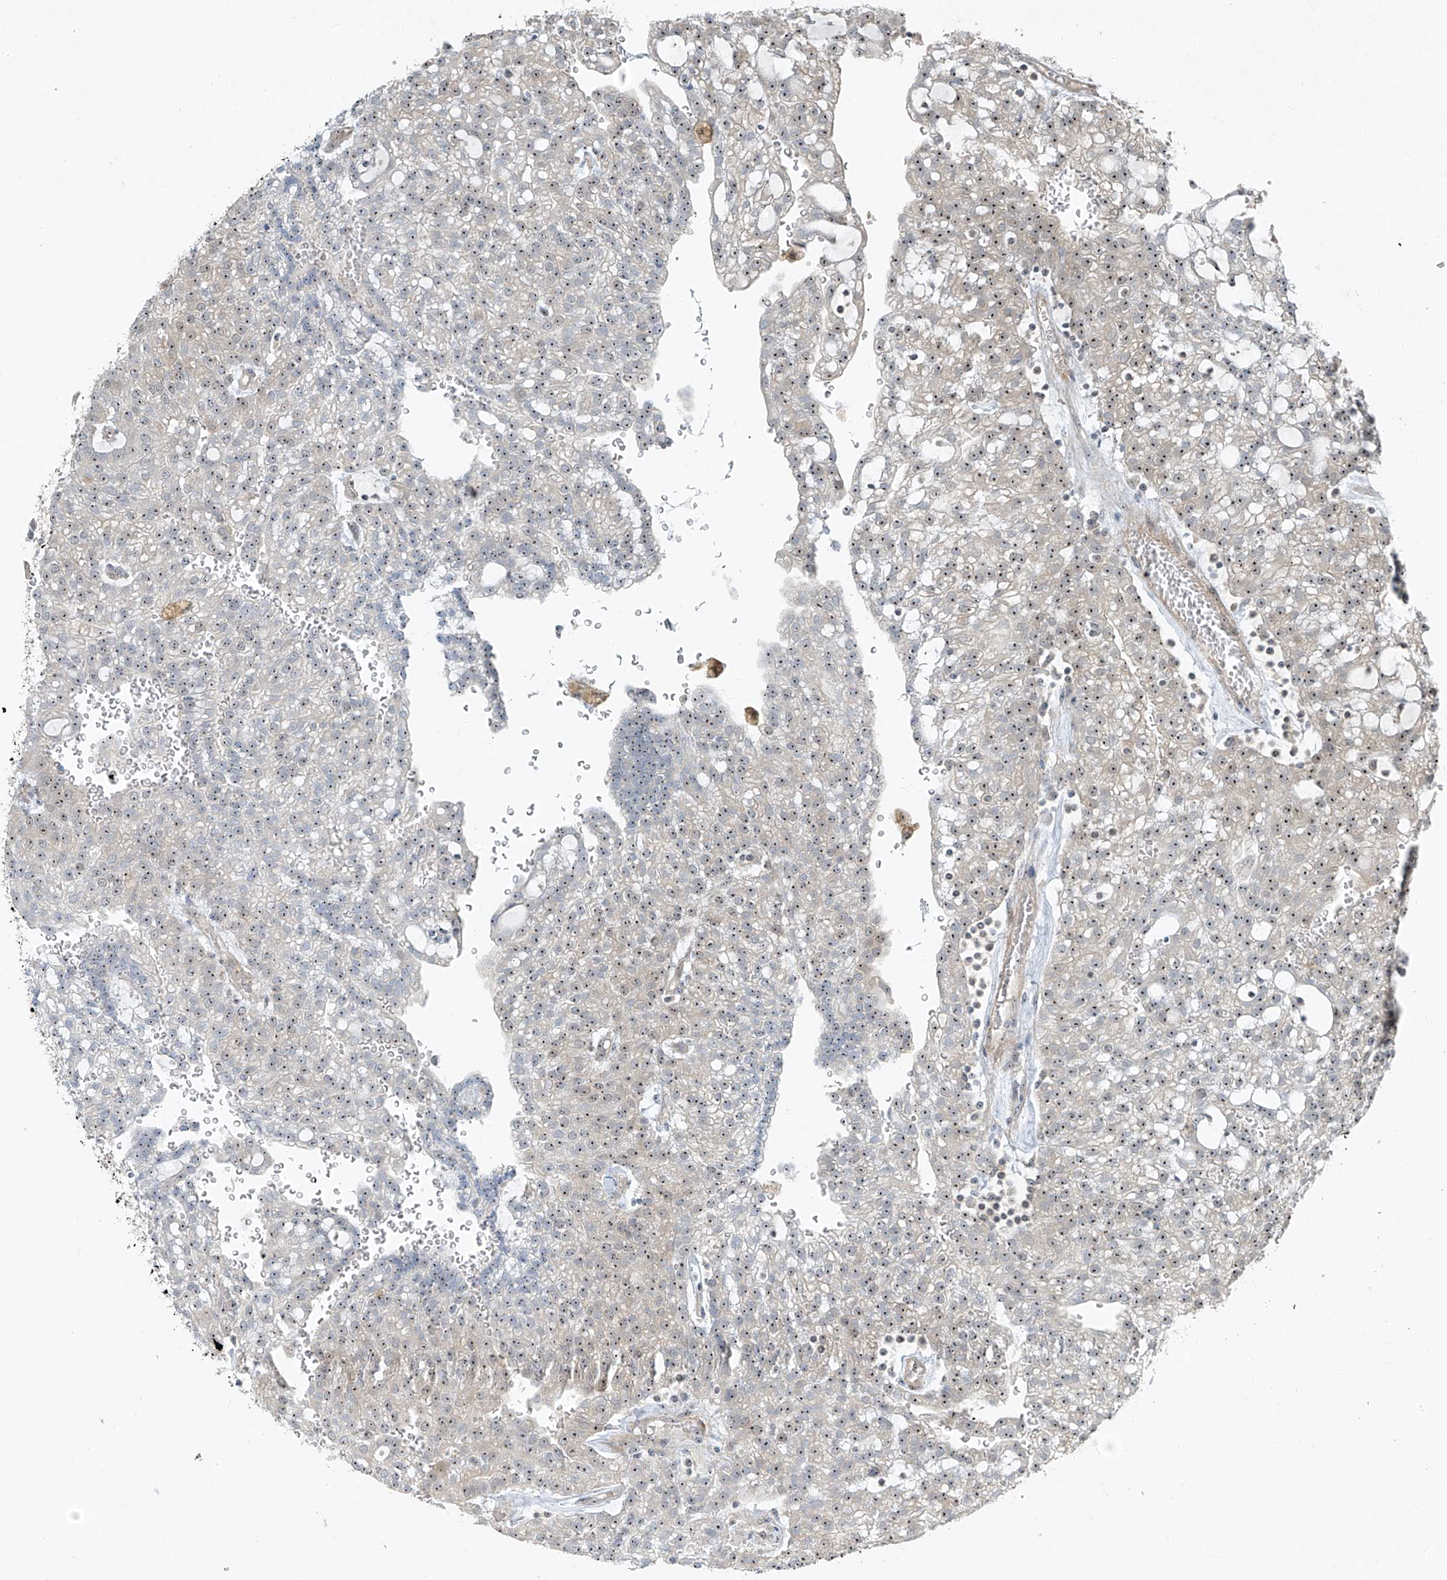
{"staining": {"intensity": "weak", "quantity": "25%-75%", "location": "nuclear"}, "tissue": "renal cancer", "cell_type": "Tumor cells", "image_type": "cancer", "snomed": [{"axis": "morphology", "description": "Adenocarcinoma, NOS"}, {"axis": "topography", "description": "Kidney"}], "caption": "Protein expression analysis of human renal cancer reveals weak nuclear positivity in about 25%-75% of tumor cells.", "gene": "PPCS", "patient": {"sex": "male", "age": 63}}